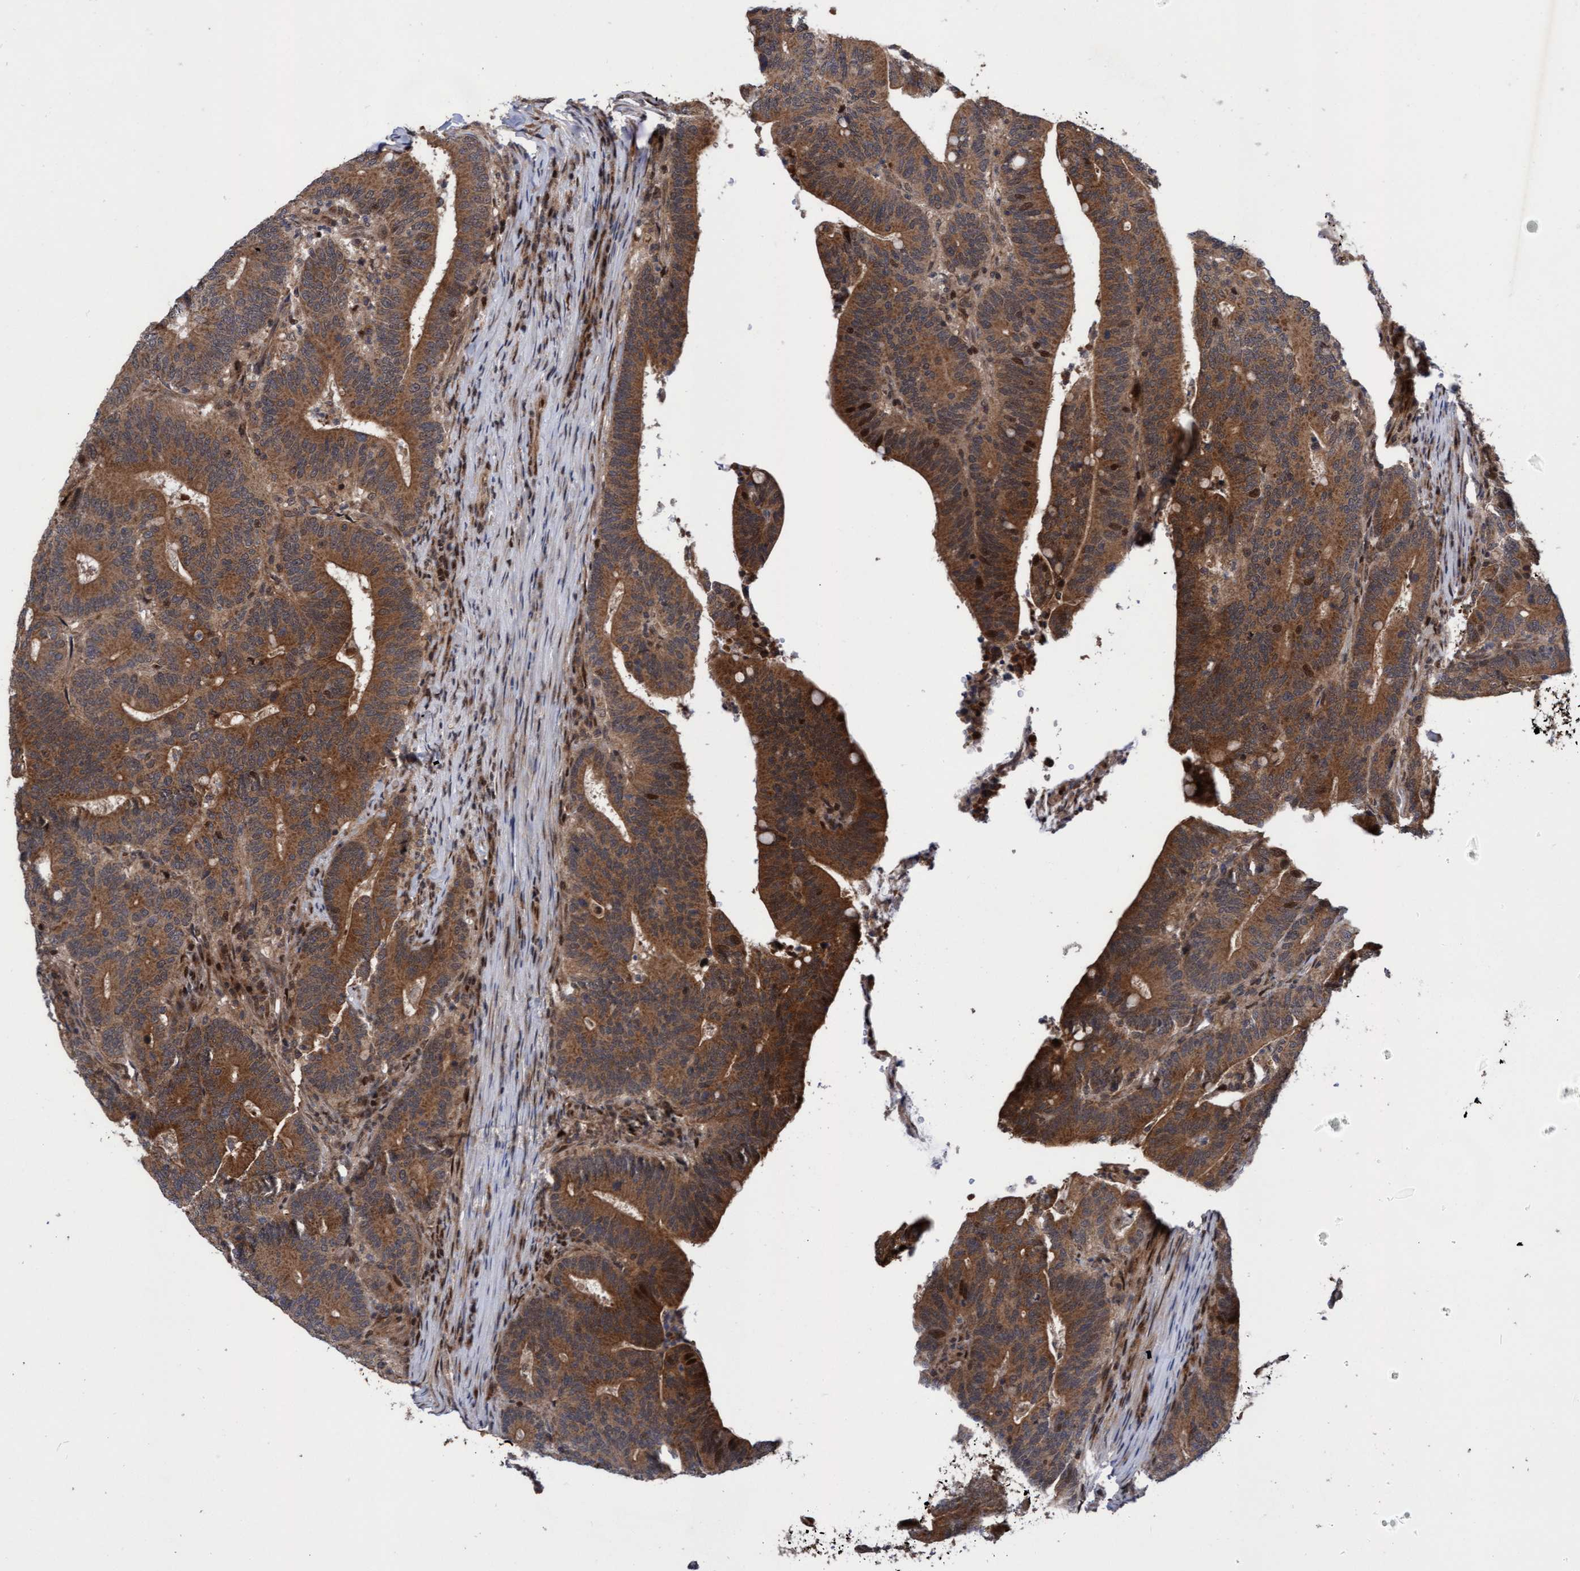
{"staining": {"intensity": "moderate", "quantity": ">75%", "location": "cytoplasmic/membranous"}, "tissue": "colorectal cancer", "cell_type": "Tumor cells", "image_type": "cancer", "snomed": [{"axis": "morphology", "description": "Adenocarcinoma, NOS"}, {"axis": "topography", "description": "Colon"}], "caption": "Immunohistochemistry (IHC) (DAB (3,3'-diaminobenzidine)) staining of colorectal adenocarcinoma reveals moderate cytoplasmic/membranous protein staining in approximately >75% of tumor cells.", "gene": "ITFG1", "patient": {"sex": "female", "age": 66}}